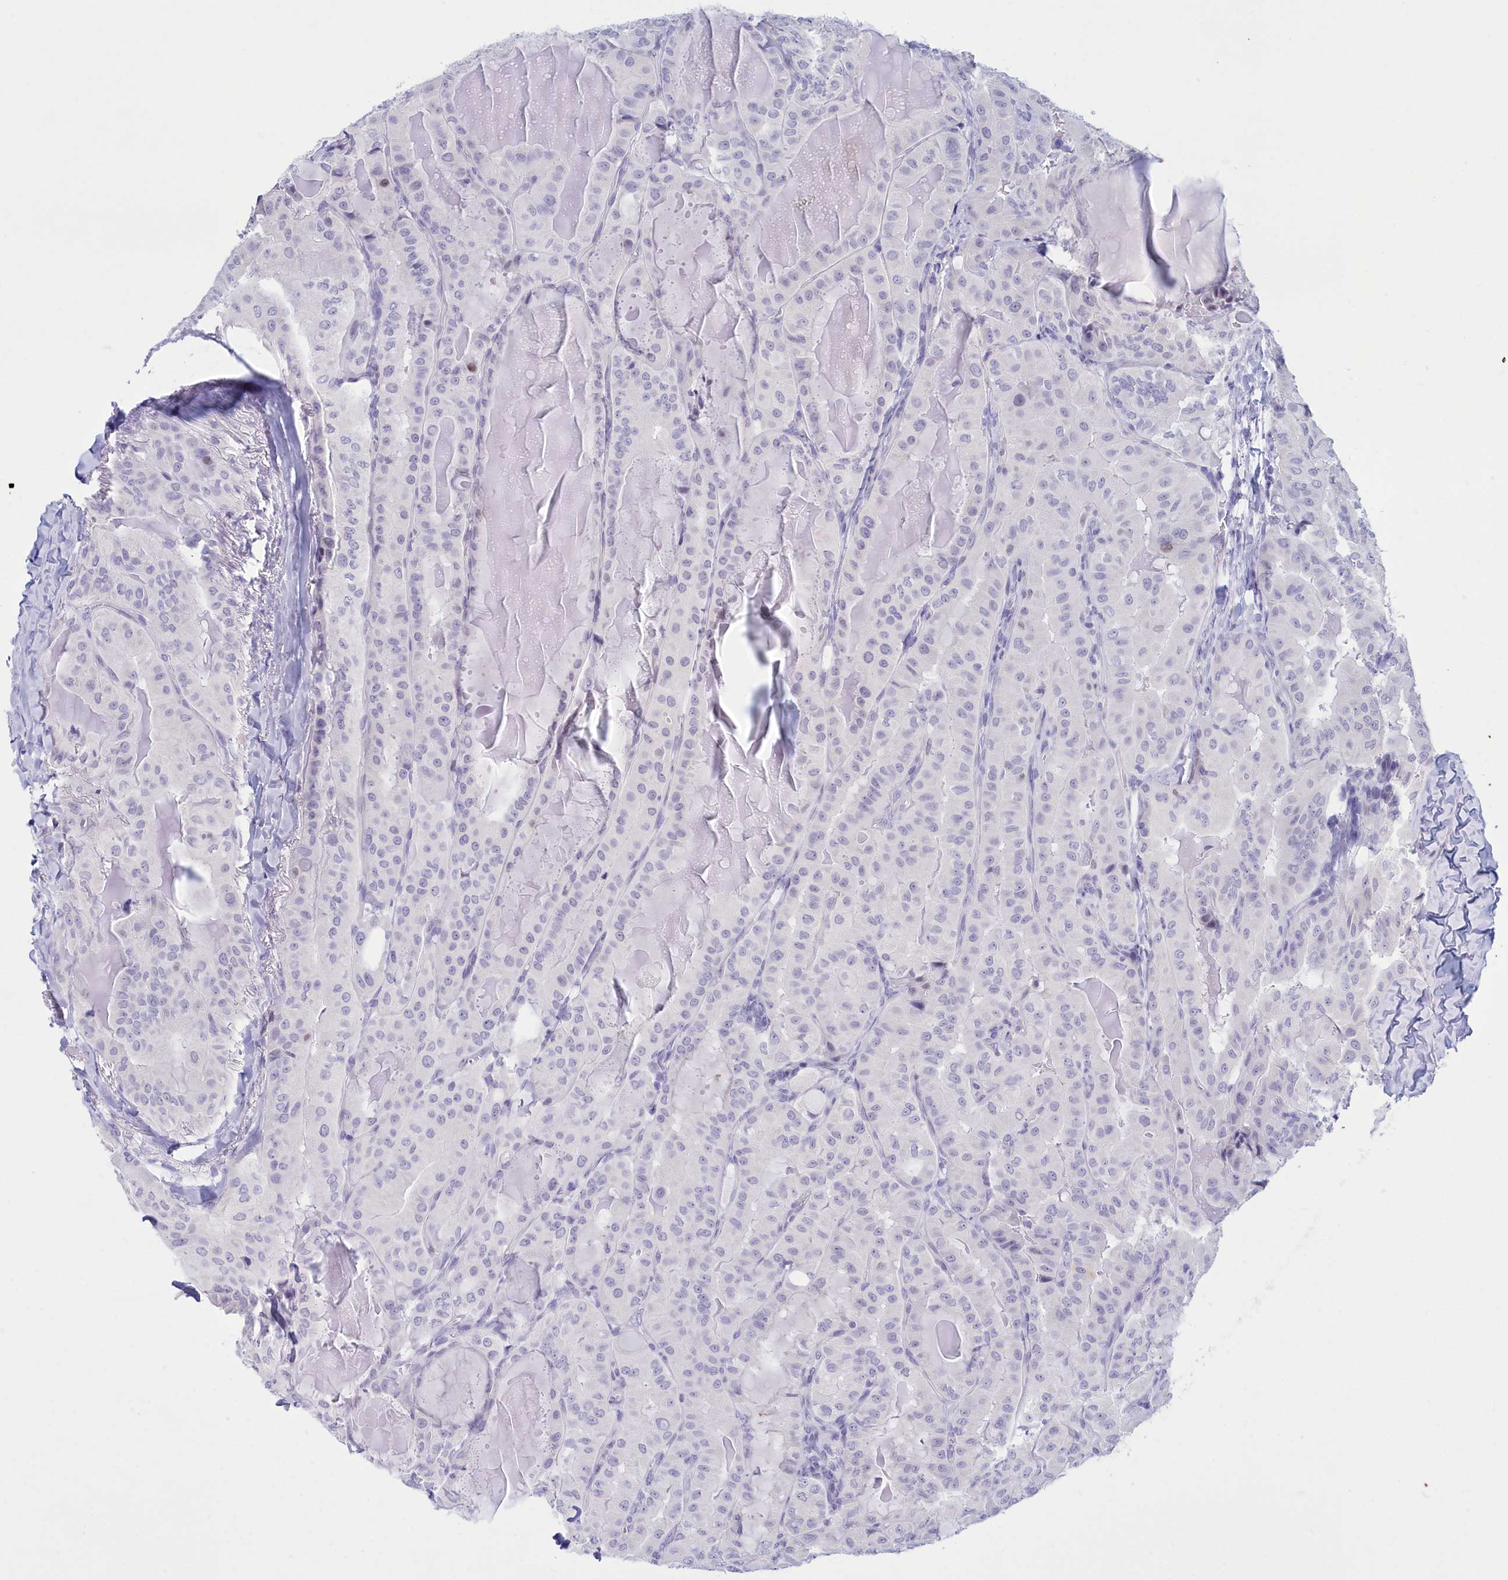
{"staining": {"intensity": "negative", "quantity": "none", "location": "none"}, "tissue": "thyroid cancer", "cell_type": "Tumor cells", "image_type": "cancer", "snomed": [{"axis": "morphology", "description": "Papillary adenocarcinoma, NOS"}, {"axis": "topography", "description": "Thyroid gland"}], "caption": "Thyroid papillary adenocarcinoma stained for a protein using immunohistochemistry demonstrates no positivity tumor cells.", "gene": "SNX20", "patient": {"sex": "female", "age": 68}}